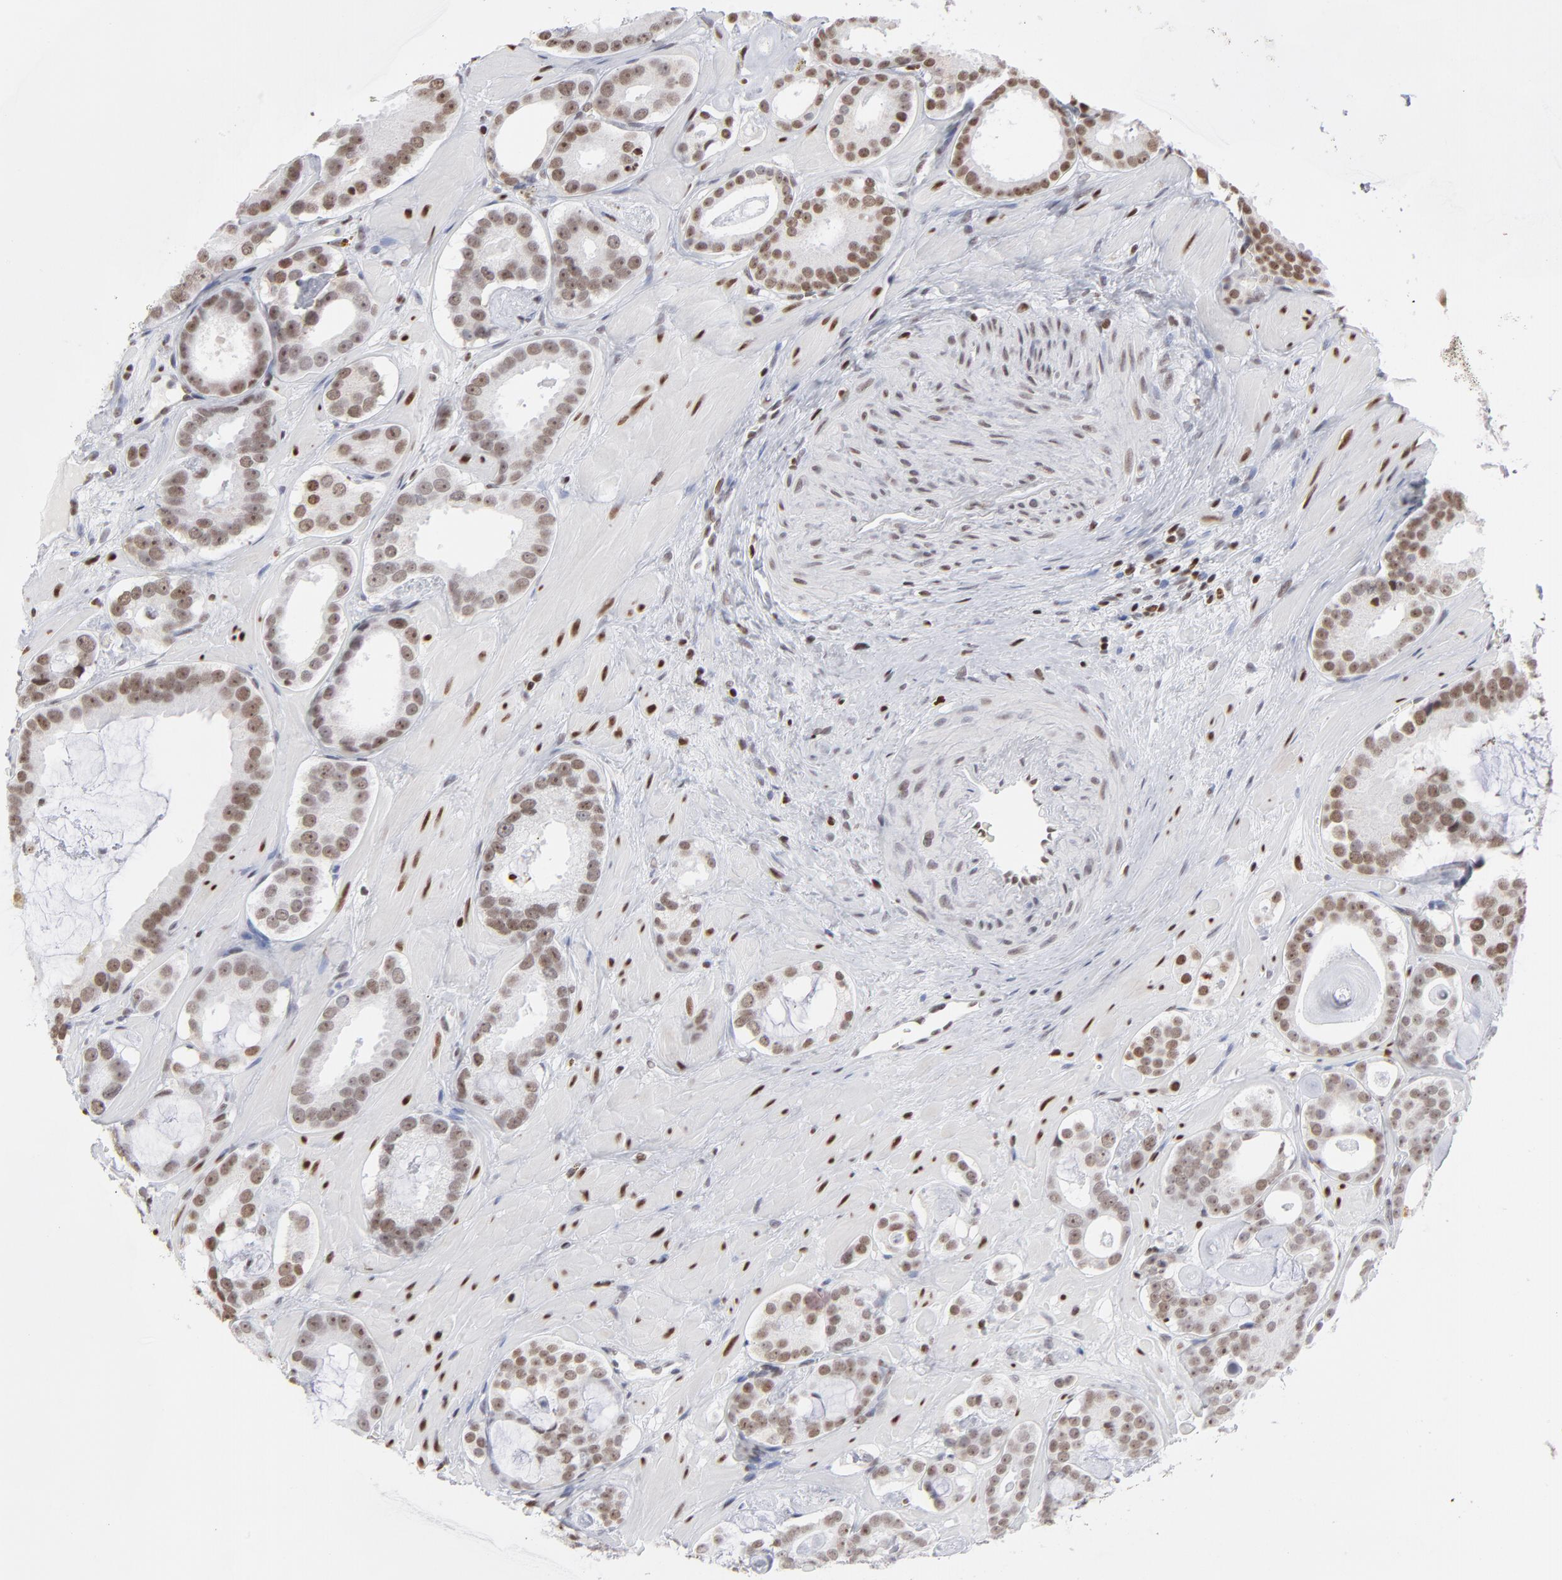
{"staining": {"intensity": "moderate", "quantity": "25%-75%", "location": "nuclear"}, "tissue": "prostate cancer", "cell_type": "Tumor cells", "image_type": "cancer", "snomed": [{"axis": "morphology", "description": "Adenocarcinoma, Low grade"}, {"axis": "topography", "description": "Prostate"}], "caption": "The immunohistochemical stain highlights moderate nuclear positivity in tumor cells of prostate cancer tissue.", "gene": "PARP1", "patient": {"sex": "male", "age": 57}}